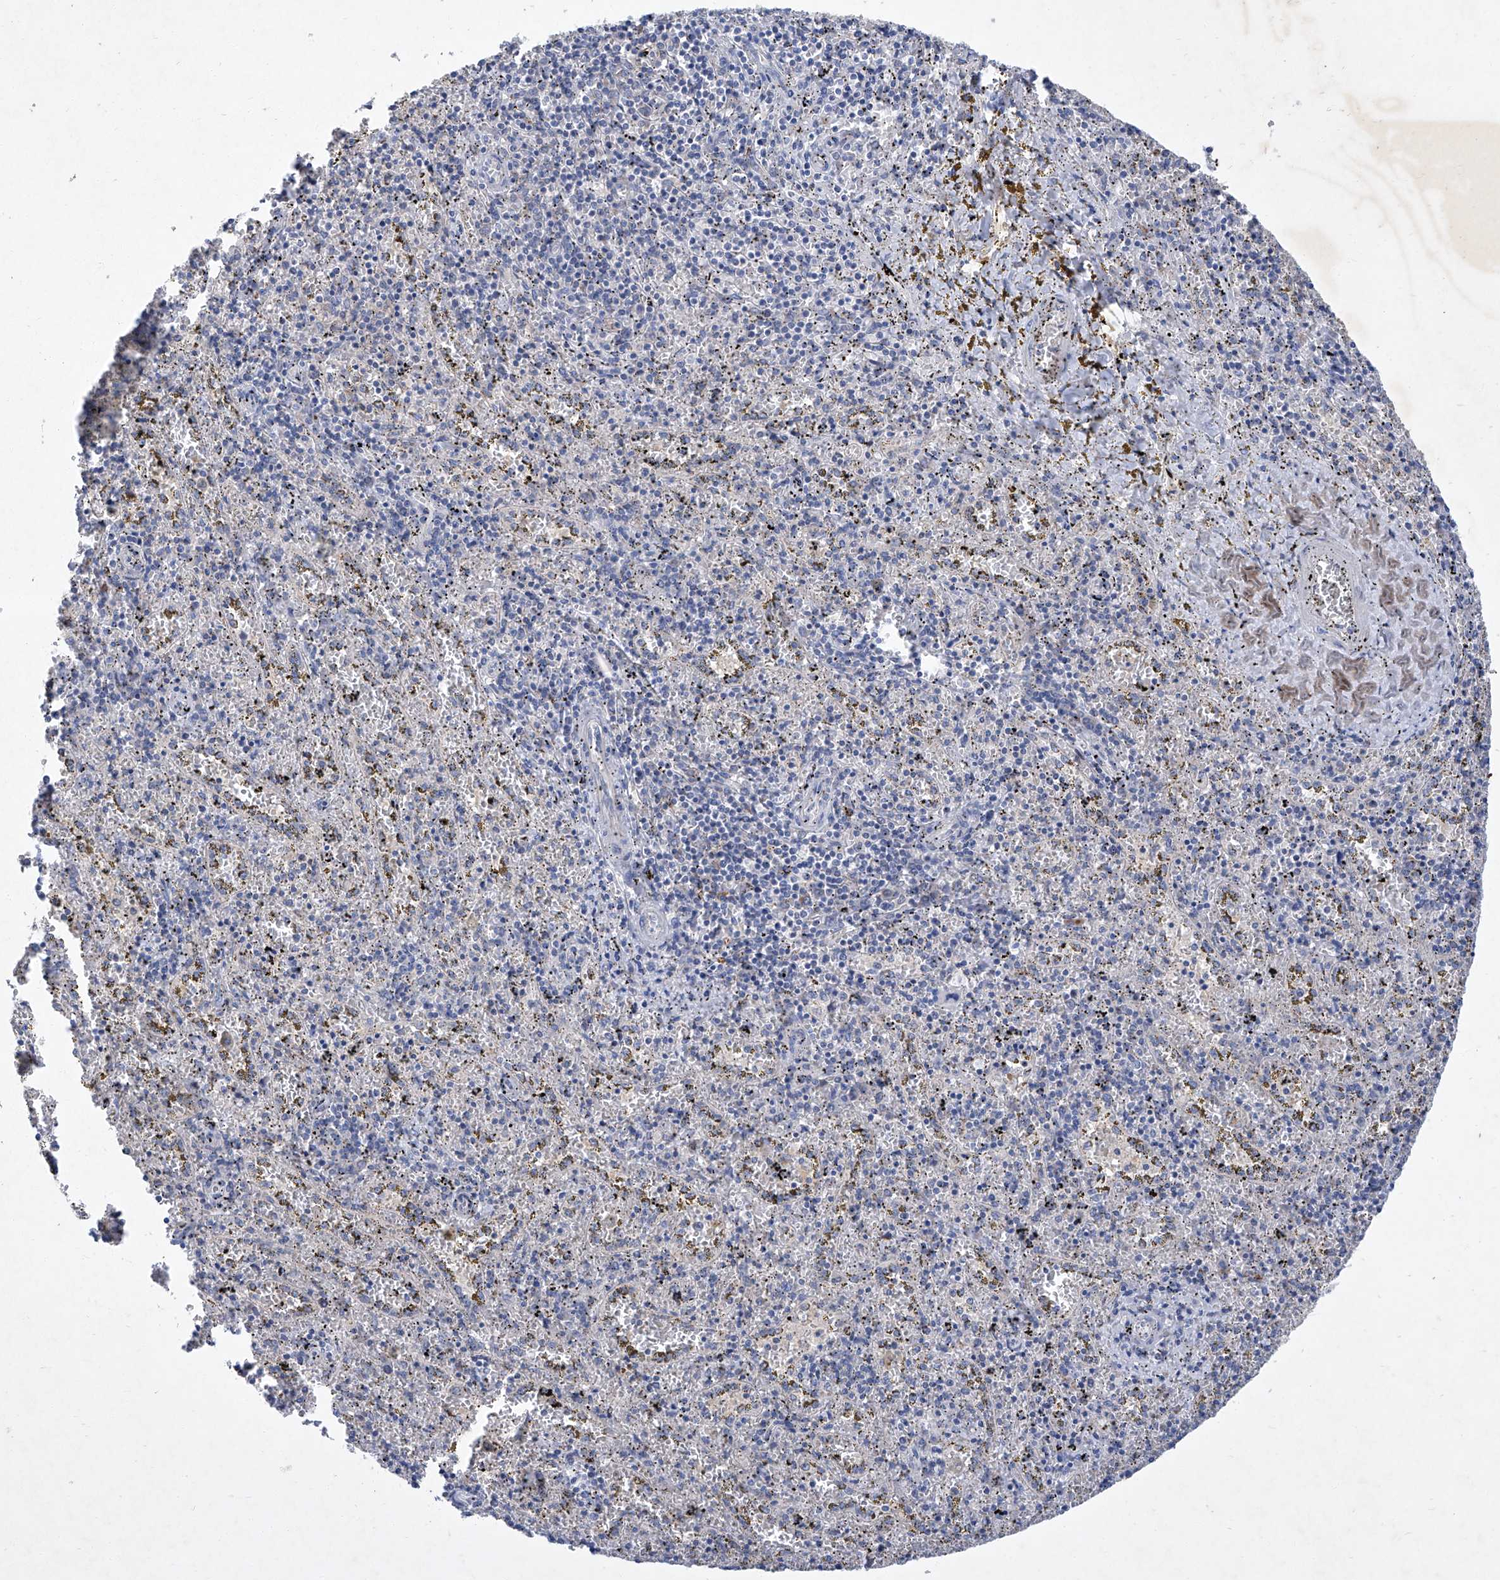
{"staining": {"intensity": "negative", "quantity": "none", "location": "none"}, "tissue": "spleen", "cell_type": "Cells in red pulp", "image_type": "normal", "snomed": [{"axis": "morphology", "description": "Normal tissue, NOS"}, {"axis": "topography", "description": "Spleen"}], "caption": "Immunohistochemical staining of benign spleen demonstrates no significant staining in cells in red pulp. The staining was performed using DAB (3,3'-diaminobenzidine) to visualize the protein expression in brown, while the nuclei were stained in blue with hematoxylin (Magnification: 20x).", "gene": "SBK2", "patient": {"sex": "male", "age": 11}}